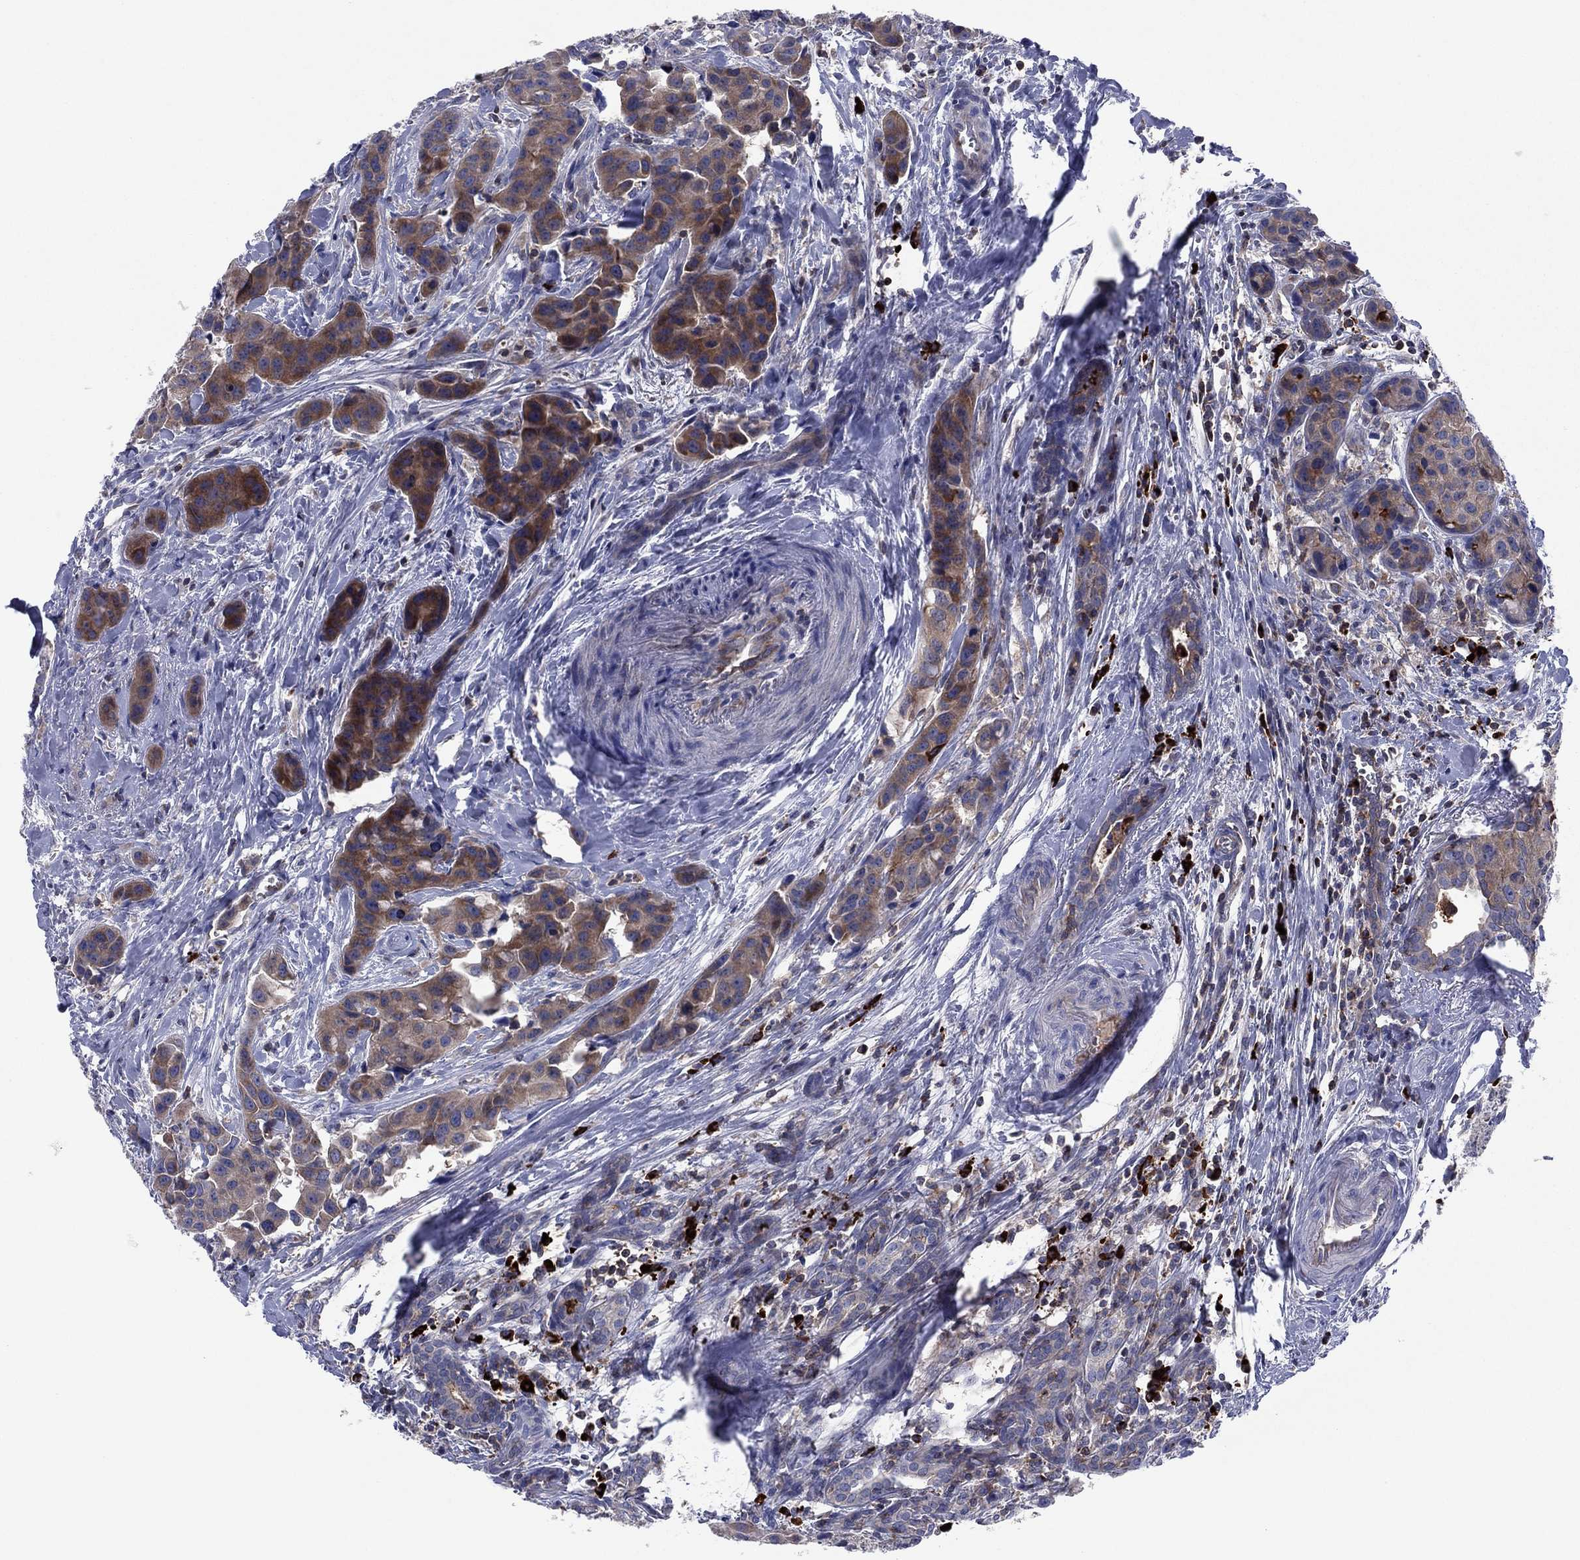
{"staining": {"intensity": "strong", "quantity": "25%-75%", "location": "cytoplasmic/membranous"}, "tissue": "head and neck cancer", "cell_type": "Tumor cells", "image_type": "cancer", "snomed": [{"axis": "morphology", "description": "Adenocarcinoma, NOS"}, {"axis": "topography", "description": "Head-Neck"}], "caption": "A high amount of strong cytoplasmic/membranous expression is present in approximately 25%-75% of tumor cells in head and neck cancer (adenocarcinoma) tissue.", "gene": "PVR", "patient": {"sex": "male", "age": 76}}